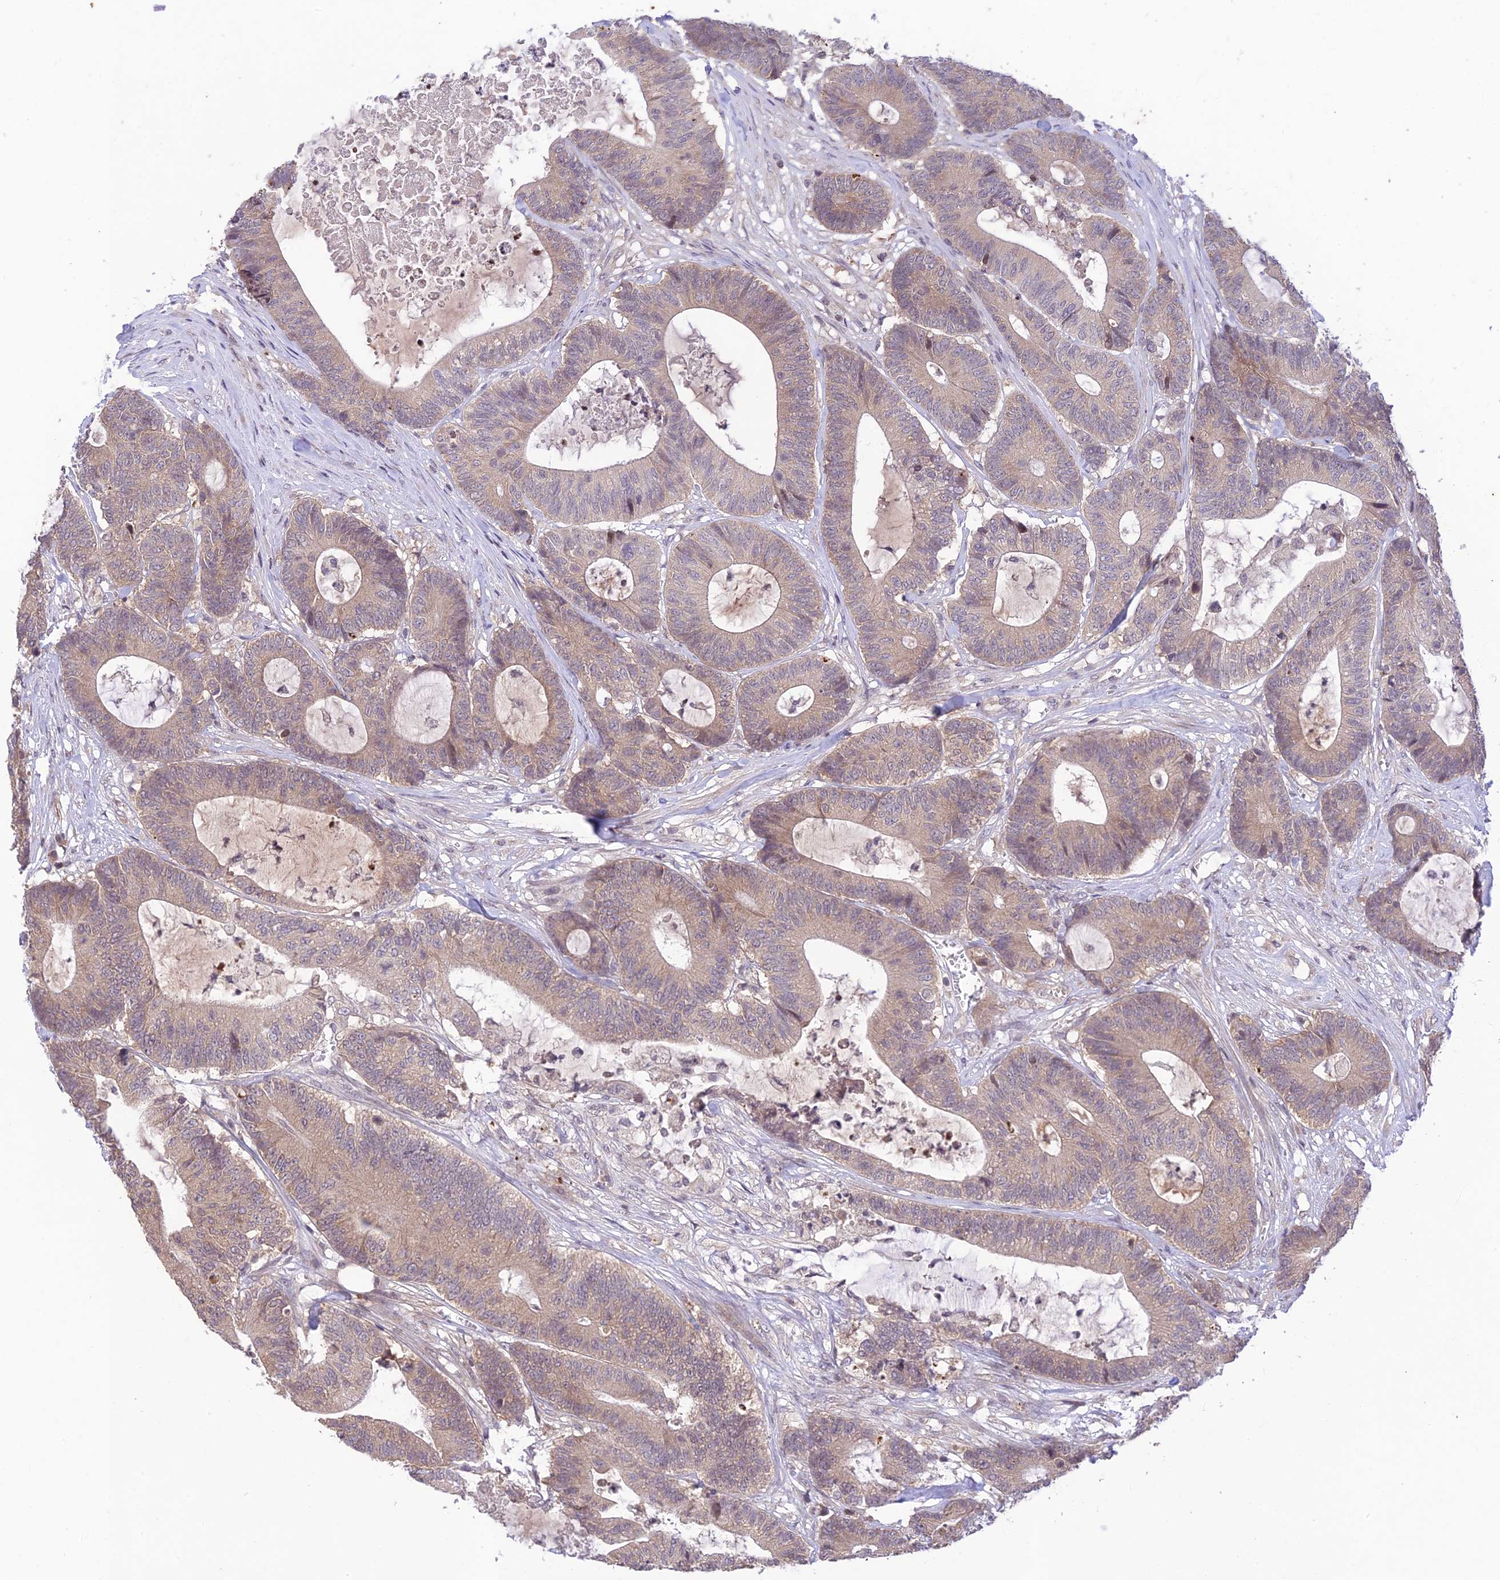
{"staining": {"intensity": "weak", "quantity": "25%-75%", "location": "cytoplasmic/membranous"}, "tissue": "colorectal cancer", "cell_type": "Tumor cells", "image_type": "cancer", "snomed": [{"axis": "morphology", "description": "Adenocarcinoma, NOS"}, {"axis": "topography", "description": "Colon"}], "caption": "Colorectal adenocarcinoma stained for a protein displays weak cytoplasmic/membranous positivity in tumor cells. The staining was performed using DAB to visualize the protein expression in brown, while the nuclei were stained in blue with hematoxylin (Magnification: 20x).", "gene": "TEKT1", "patient": {"sex": "female", "age": 84}}